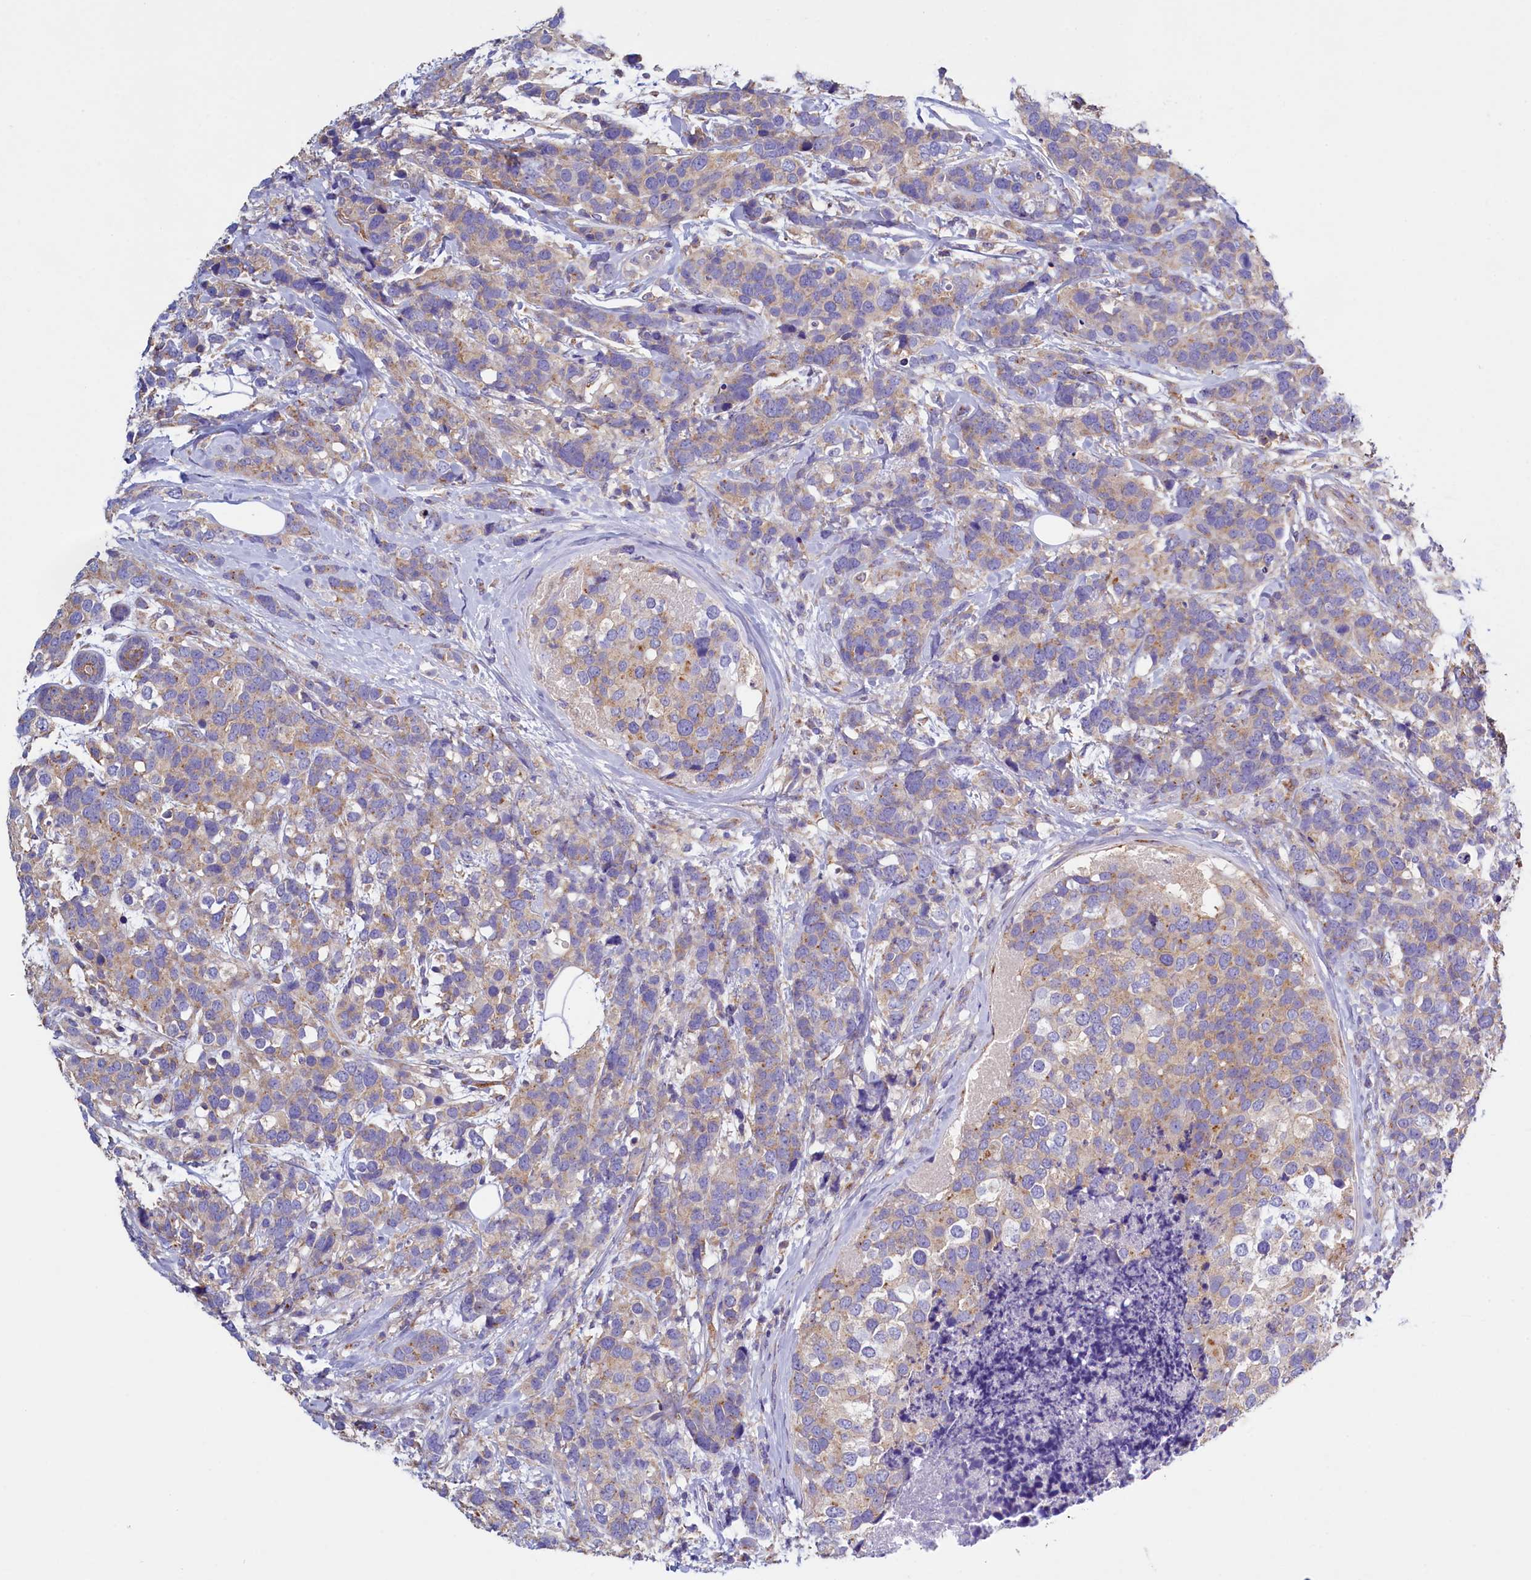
{"staining": {"intensity": "weak", "quantity": ">75%", "location": "cytoplasmic/membranous"}, "tissue": "breast cancer", "cell_type": "Tumor cells", "image_type": "cancer", "snomed": [{"axis": "morphology", "description": "Lobular carcinoma"}, {"axis": "topography", "description": "Breast"}], "caption": "IHC staining of breast cancer, which shows low levels of weak cytoplasmic/membranous expression in about >75% of tumor cells indicating weak cytoplasmic/membranous protein expression. The staining was performed using DAB (3,3'-diaminobenzidine) (brown) for protein detection and nuclei were counterstained in hematoxylin (blue).", "gene": "GPR21", "patient": {"sex": "female", "age": 59}}